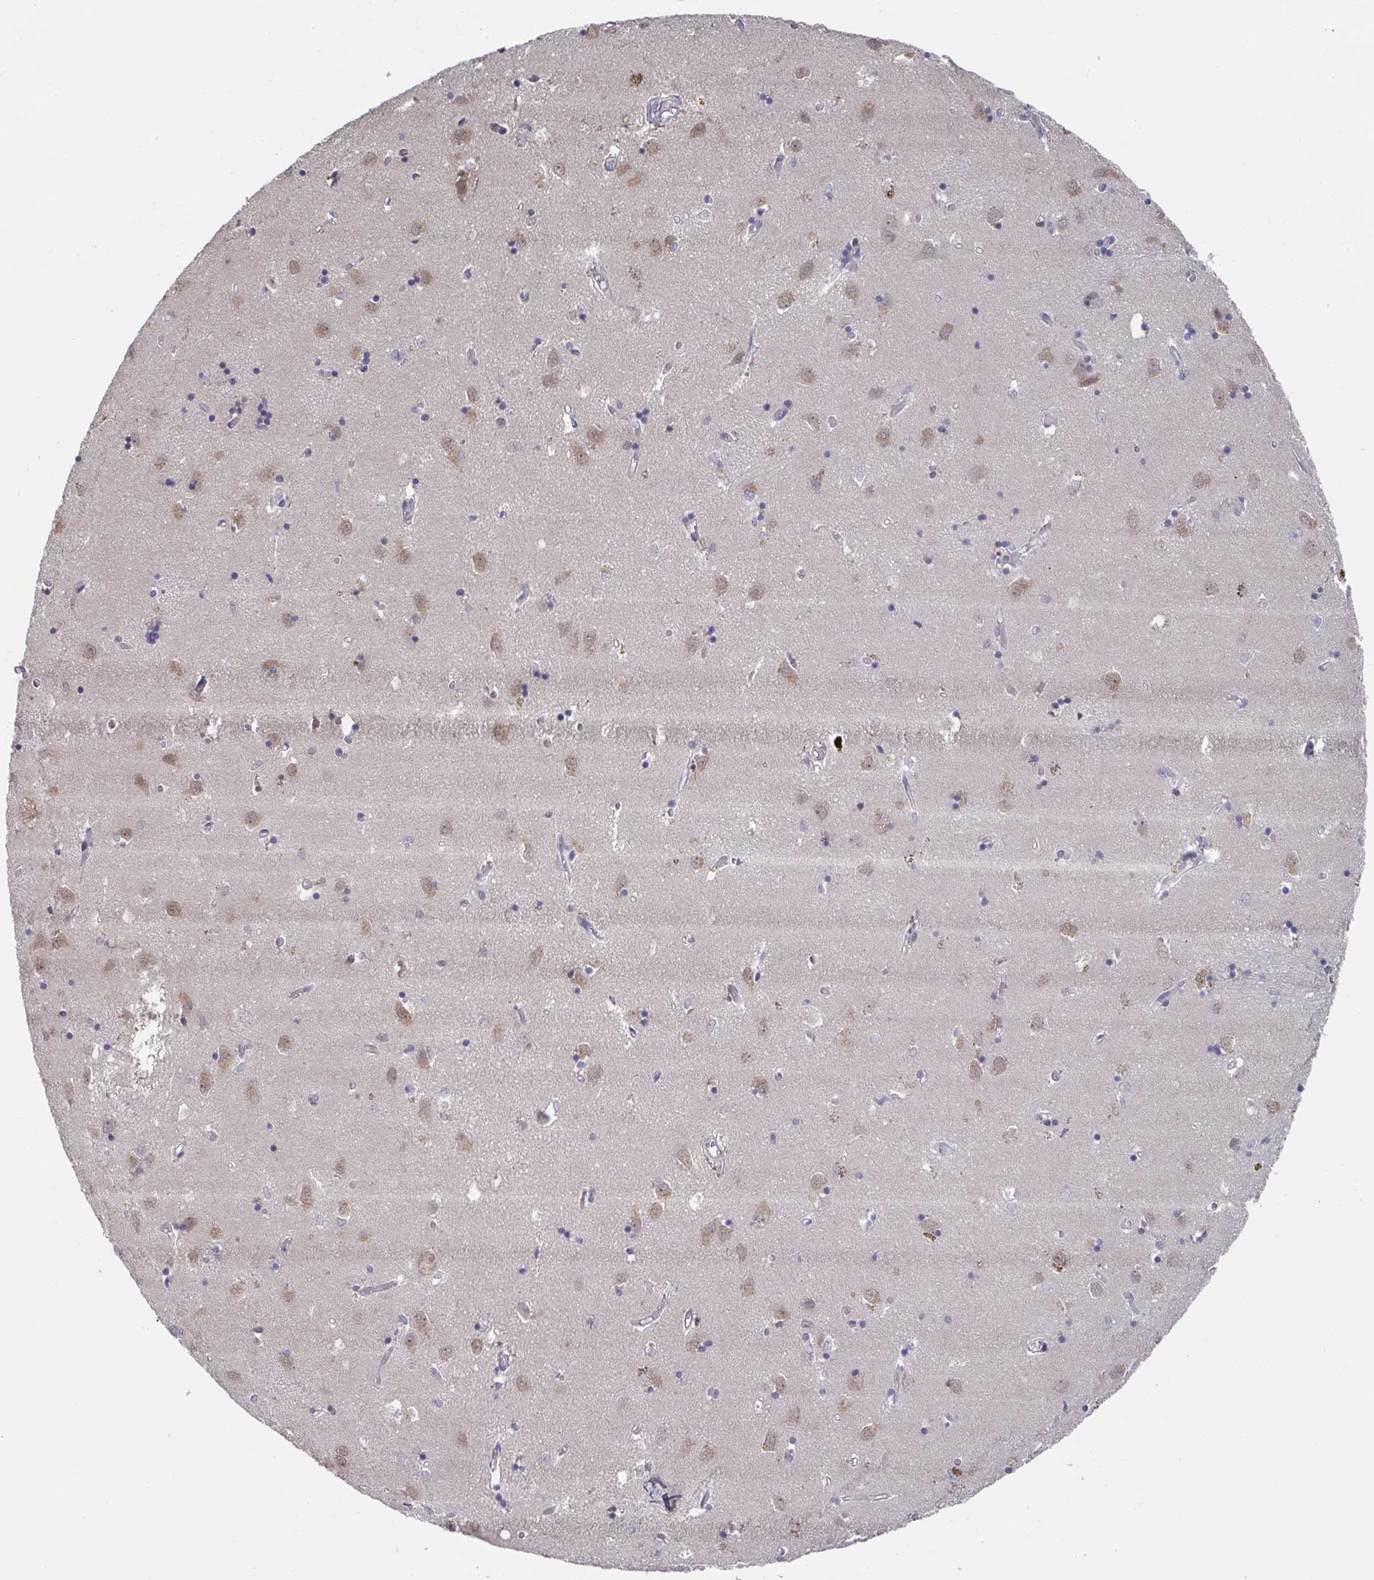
{"staining": {"intensity": "negative", "quantity": "none", "location": "none"}, "tissue": "caudate", "cell_type": "Glial cells", "image_type": "normal", "snomed": [{"axis": "morphology", "description": "Normal tissue, NOS"}, {"axis": "topography", "description": "Lateral ventricle wall"}], "caption": "Immunohistochemistry (IHC) of benign human caudate exhibits no staining in glial cells. (Brightfield microscopy of DAB immunohistochemistry at high magnification).", "gene": "JMJD1C", "patient": {"sex": "male", "age": 70}}